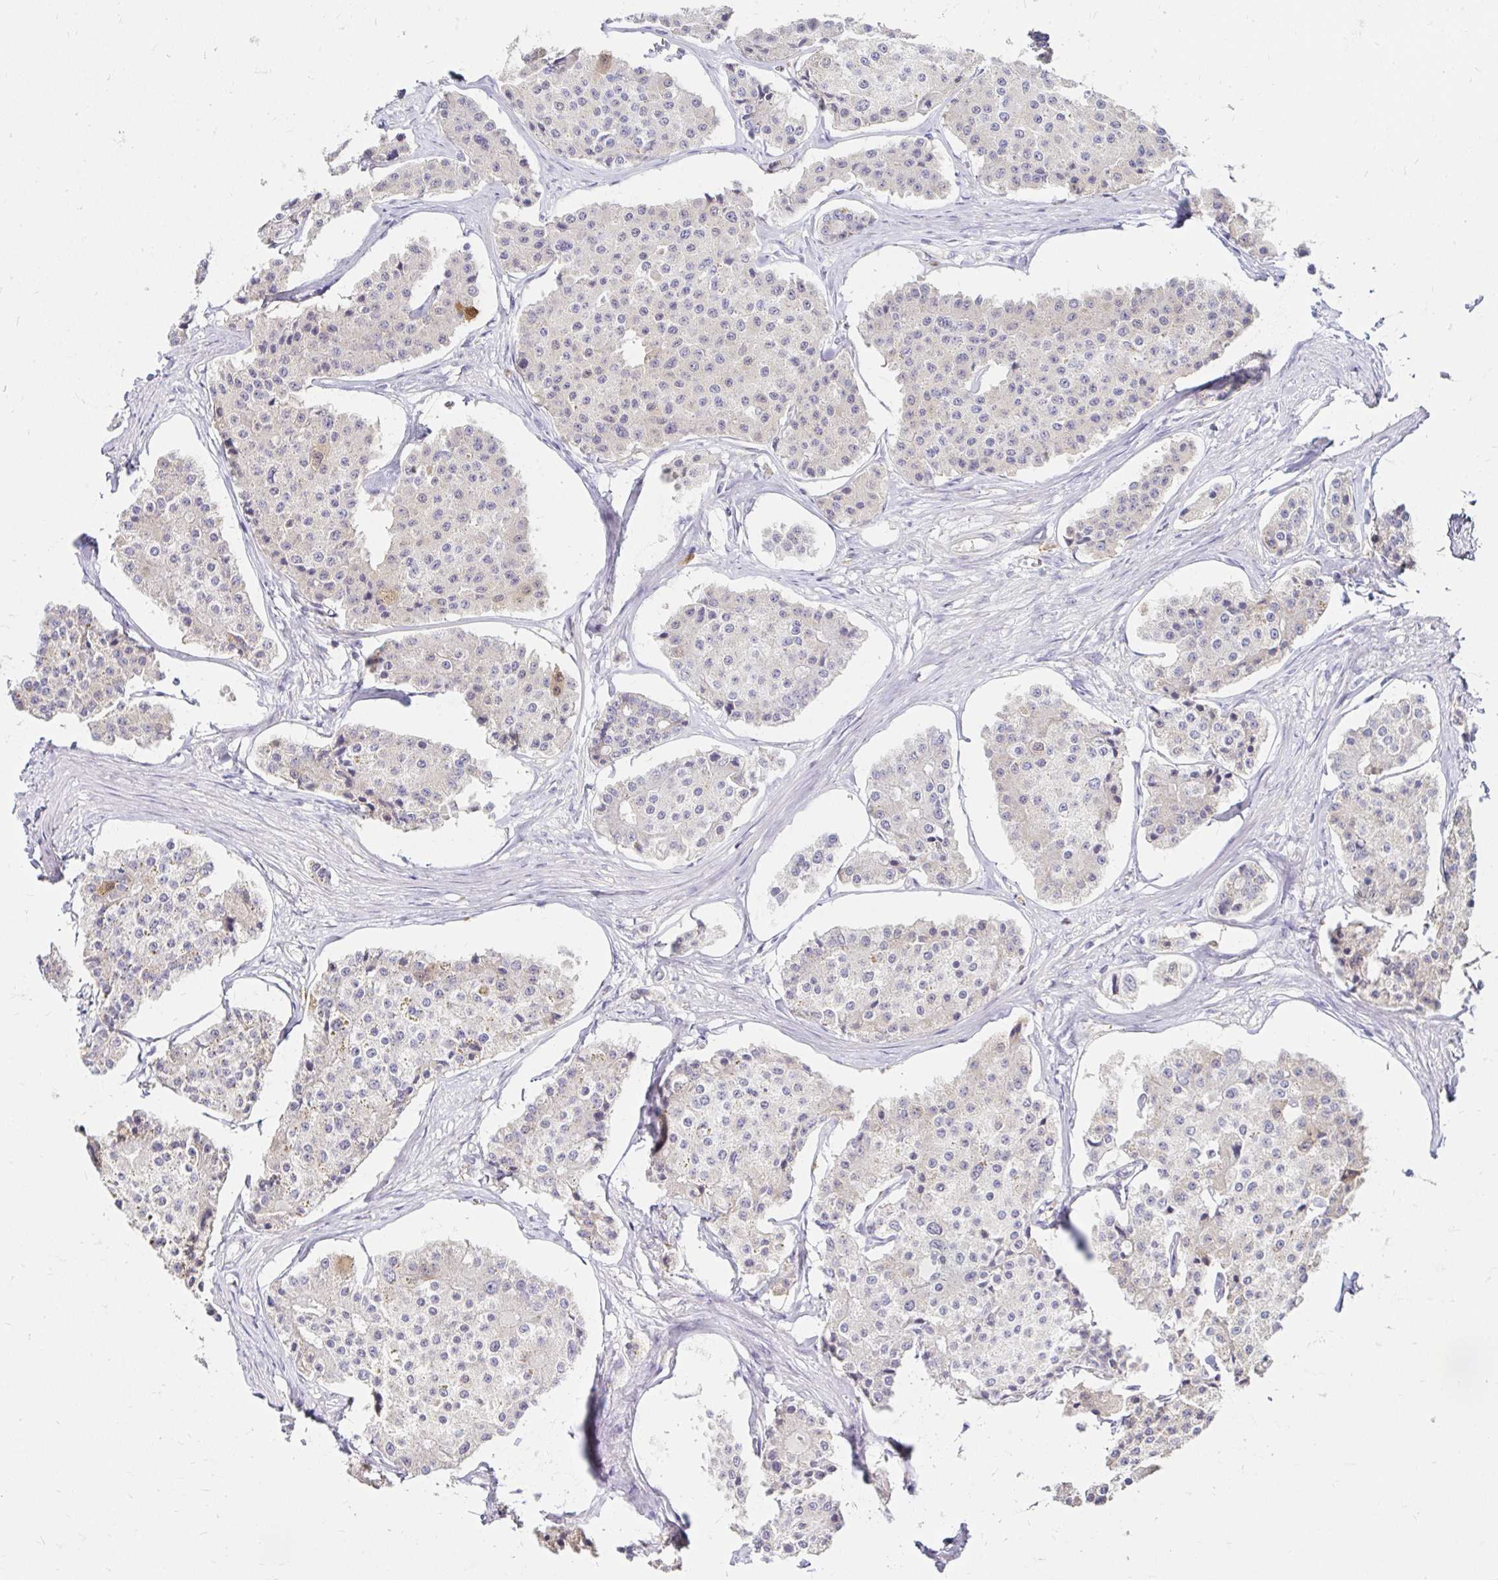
{"staining": {"intensity": "negative", "quantity": "none", "location": "none"}, "tissue": "carcinoid", "cell_type": "Tumor cells", "image_type": "cancer", "snomed": [{"axis": "morphology", "description": "Carcinoid, malignant, NOS"}, {"axis": "topography", "description": "Small intestine"}], "caption": "A histopathology image of human carcinoid is negative for staining in tumor cells.", "gene": "GUCY1A1", "patient": {"sex": "female", "age": 65}}